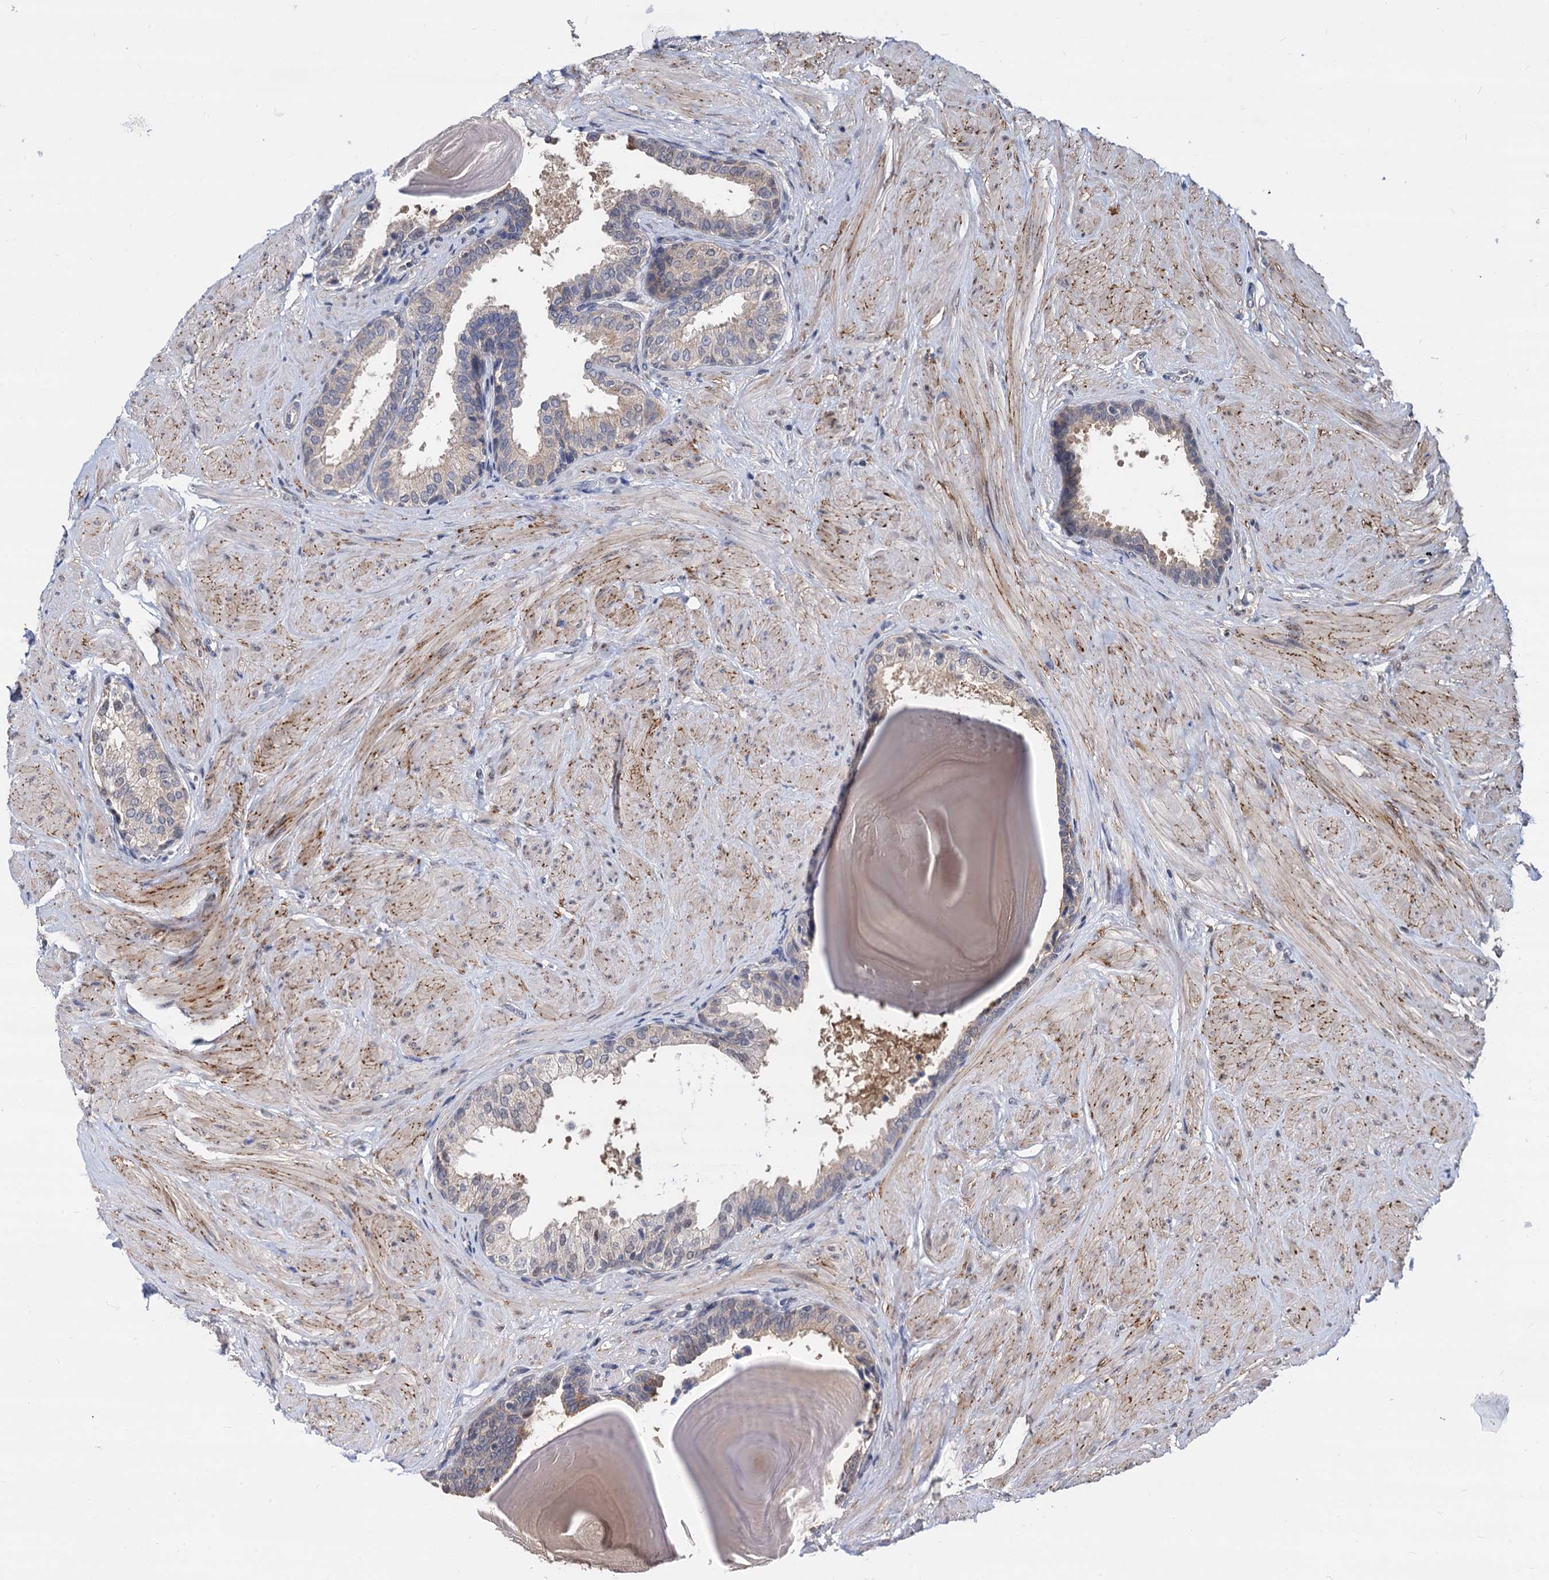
{"staining": {"intensity": "weak", "quantity": "25%-75%", "location": "cytoplasmic/membranous,nuclear"}, "tissue": "prostate", "cell_type": "Glandular cells", "image_type": "normal", "snomed": [{"axis": "morphology", "description": "Normal tissue, NOS"}, {"axis": "topography", "description": "Prostate"}], "caption": "Human prostate stained for a protein (brown) exhibits weak cytoplasmic/membranous,nuclear positive positivity in approximately 25%-75% of glandular cells.", "gene": "PSMD4", "patient": {"sex": "male", "age": 48}}